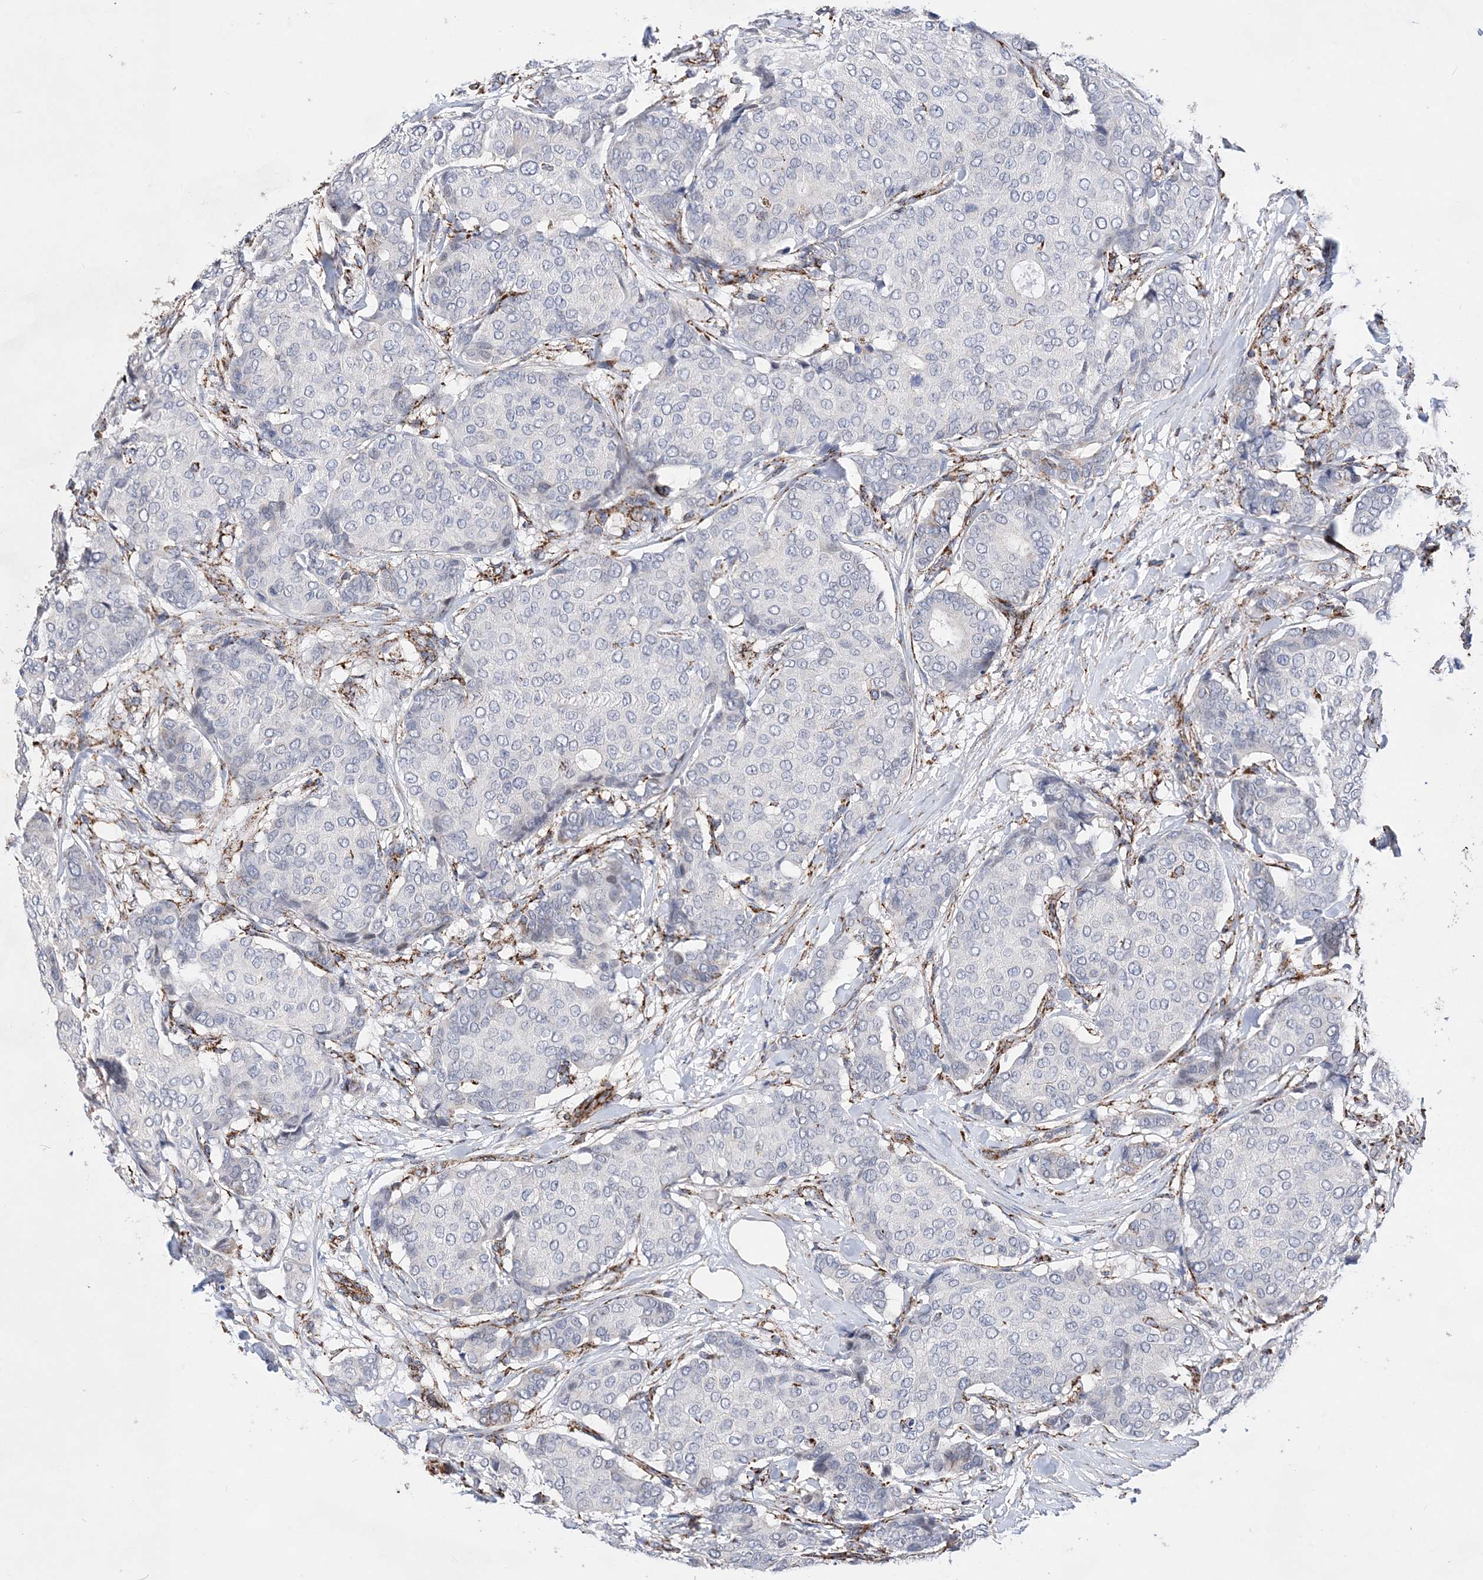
{"staining": {"intensity": "negative", "quantity": "none", "location": "none"}, "tissue": "breast cancer", "cell_type": "Tumor cells", "image_type": "cancer", "snomed": [{"axis": "morphology", "description": "Duct carcinoma"}, {"axis": "topography", "description": "Breast"}], "caption": "Intraductal carcinoma (breast) was stained to show a protein in brown. There is no significant positivity in tumor cells.", "gene": "ACOT9", "patient": {"sex": "female", "age": 75}}